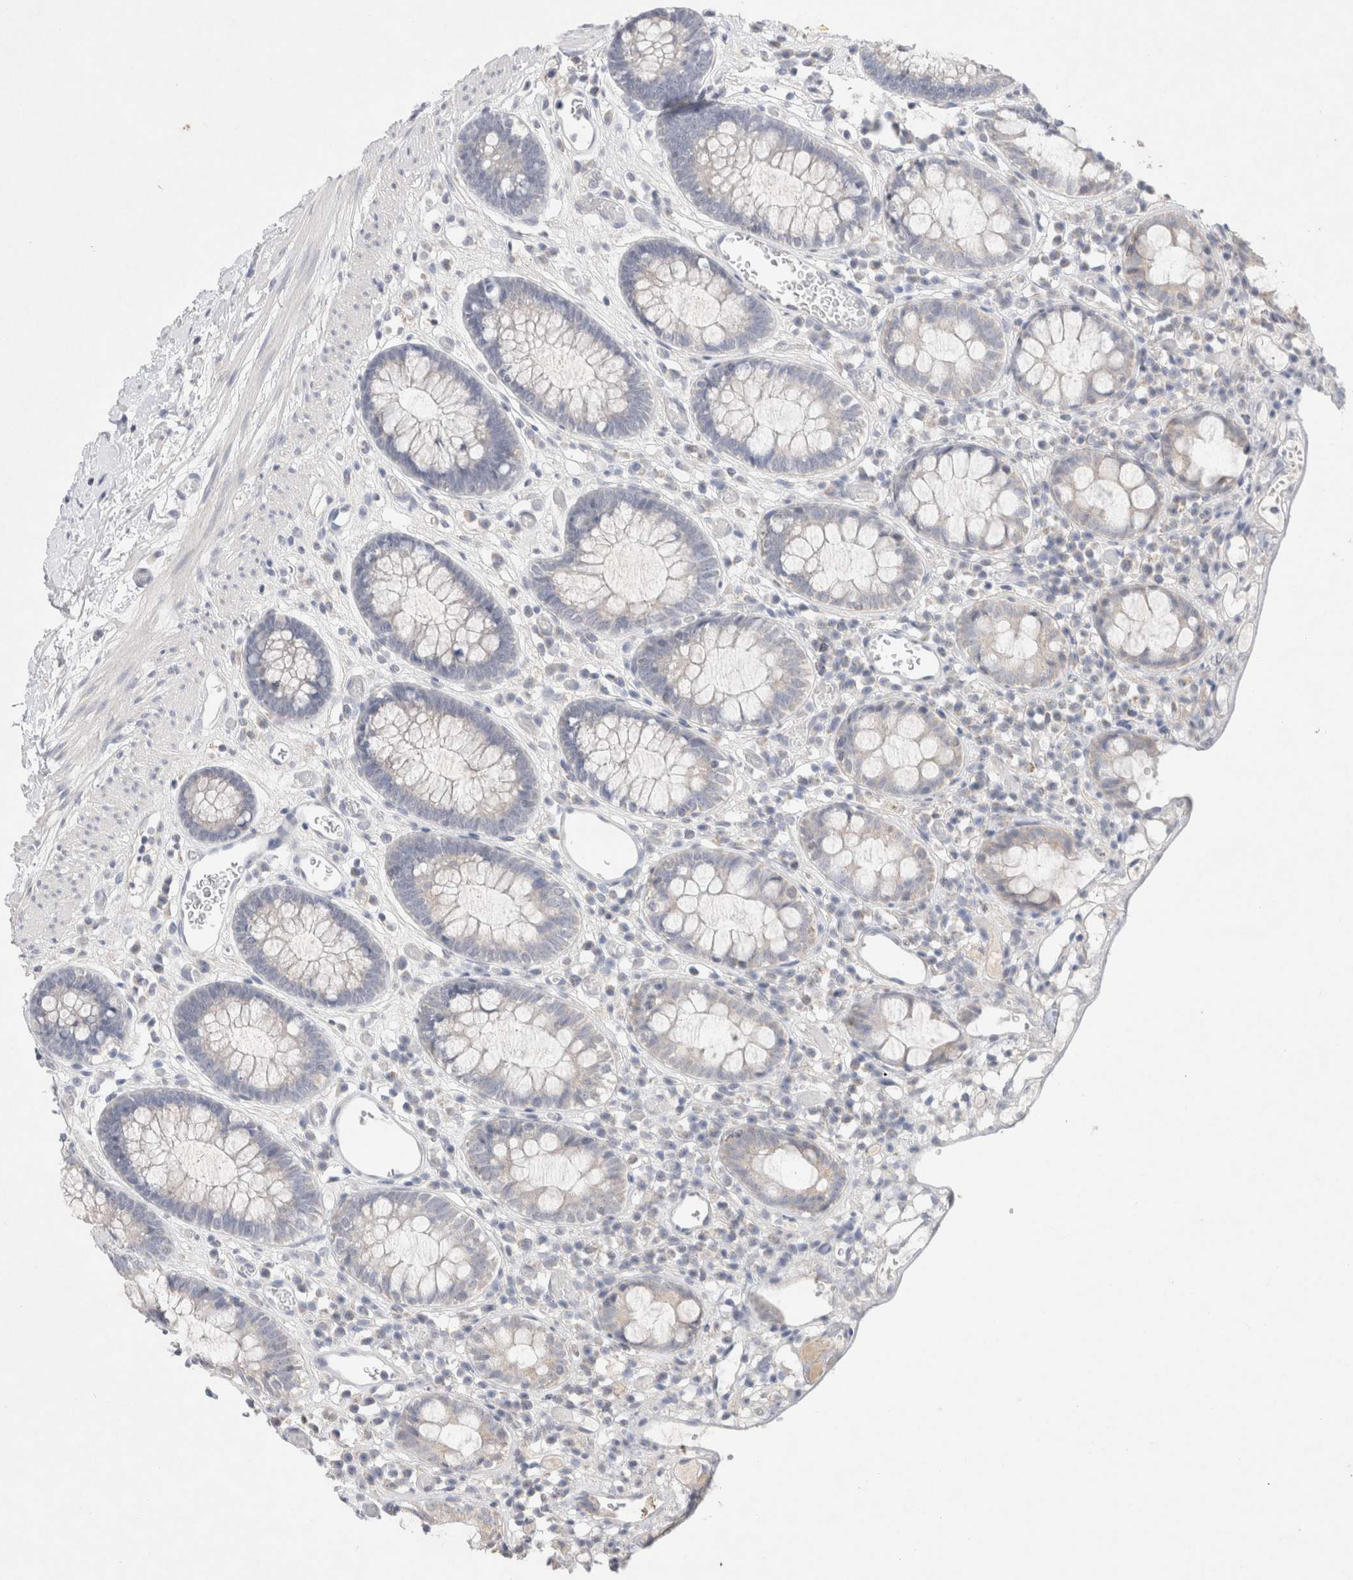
{"staining": {"intensity": "negative", "quantity": "none", "location": "none"}, "tissue": "colon", "cell_type": "Endothelial cells", "image_type": "normal", "snomed": [{"axis": "morphology", "description": "Normal tissue, NOS"}, {"axis": "topography", "description": "Colon"}], "caption": "The histopathology image exhibits no significant positivity in endothelial cells of colon.", "gene": "MPP2", "patient": {"sex": "male", "age": 14}}